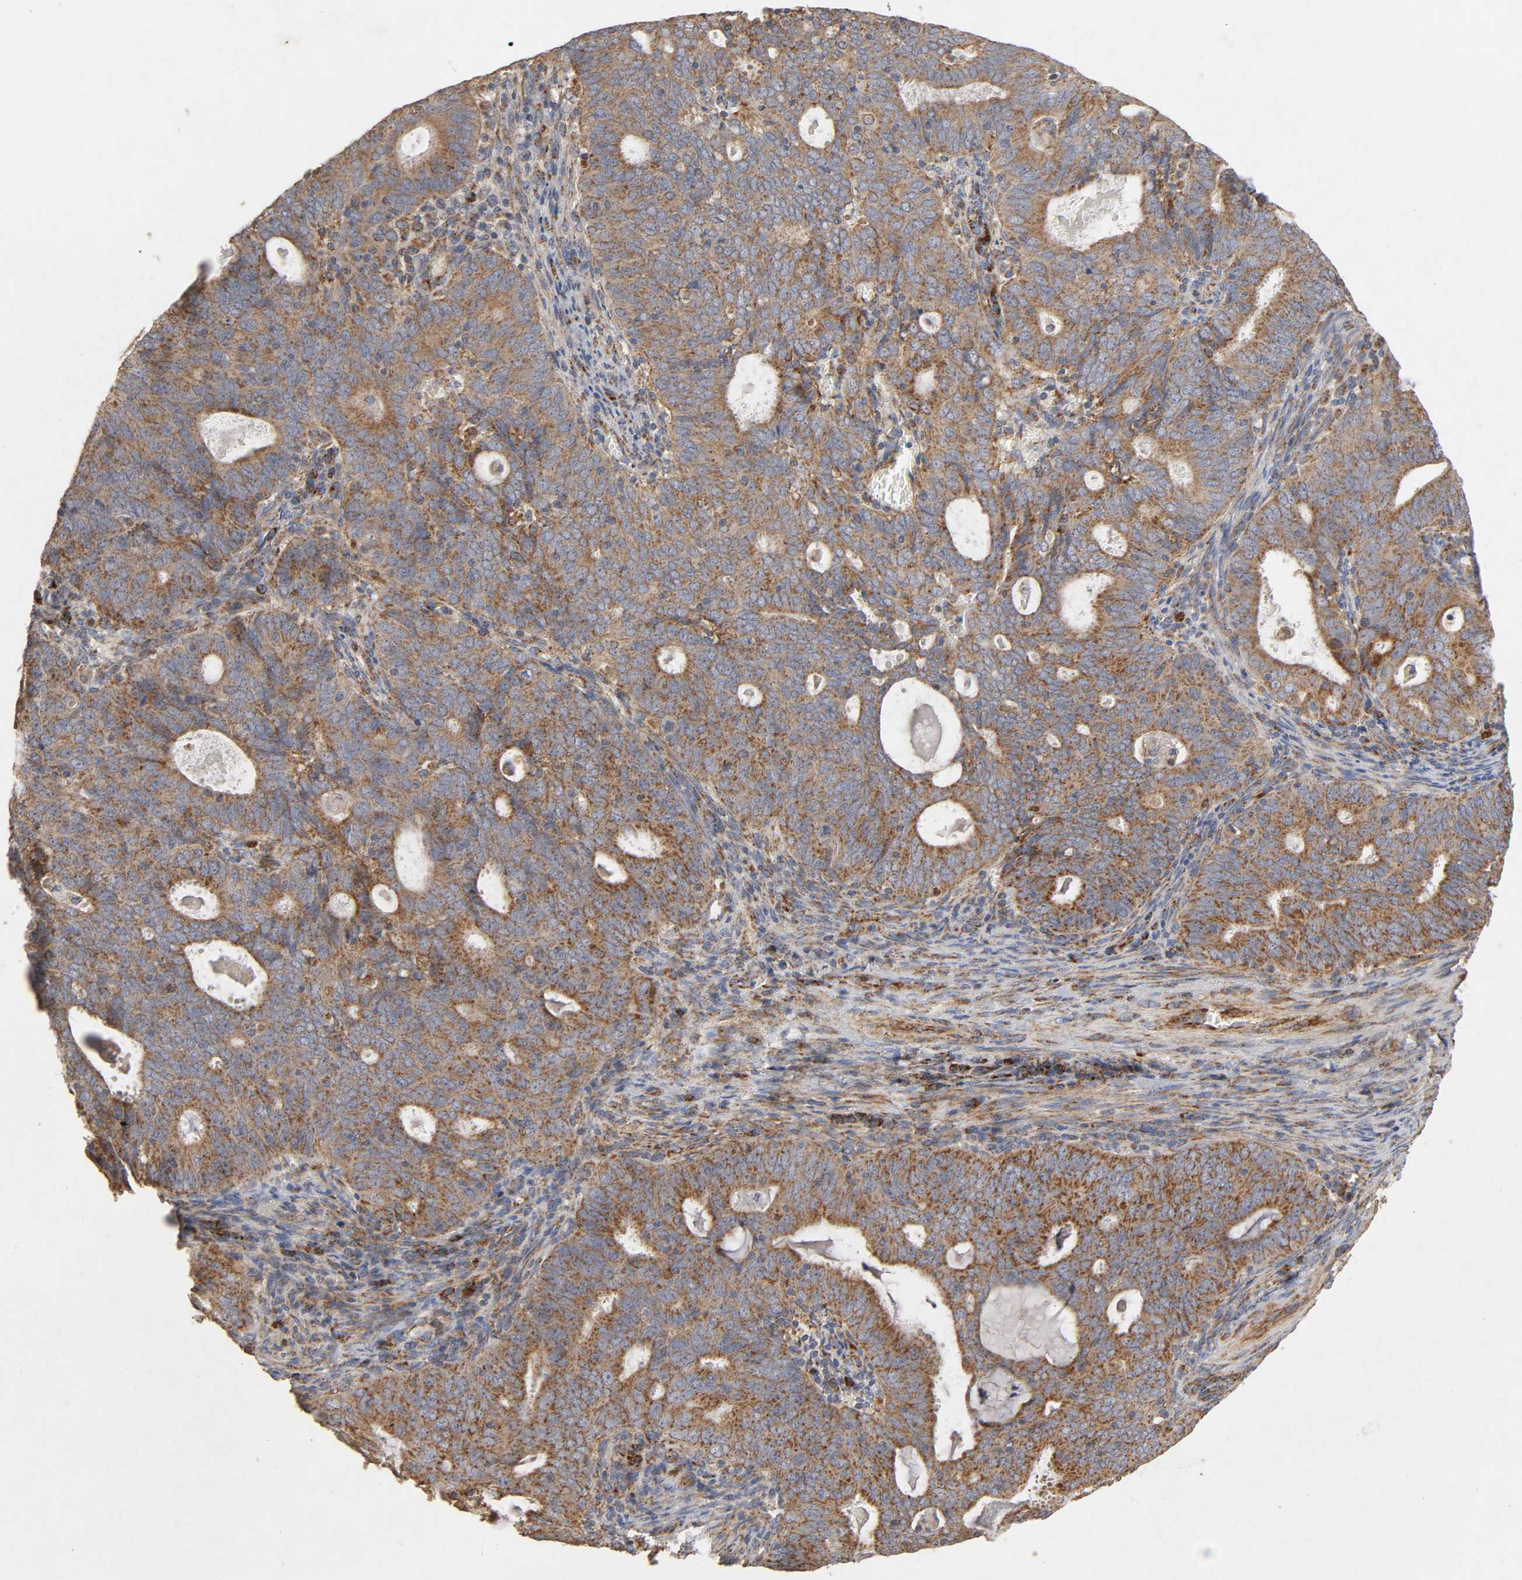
{"staining": {"intensity": "moderate", "quantity": ">75%", "location": "cytoplasmic/membranous"}, "tissue": "cervical cancer", "cell_type": "Tumor cells", "image_type": "cancer", "snomed": [{"axis": "morphology", "description": "Adenocarcinoma, NOS"}, {"axis": "topography", "description": "Cervix"}], "caption": "Cervical cancer stained with IHC displays moderate cytoplasmic/membranous staining in approximately >75% of tumor cells.", "gene": "NDUFS3", "patient": {"sex": "female", "age": 44}}